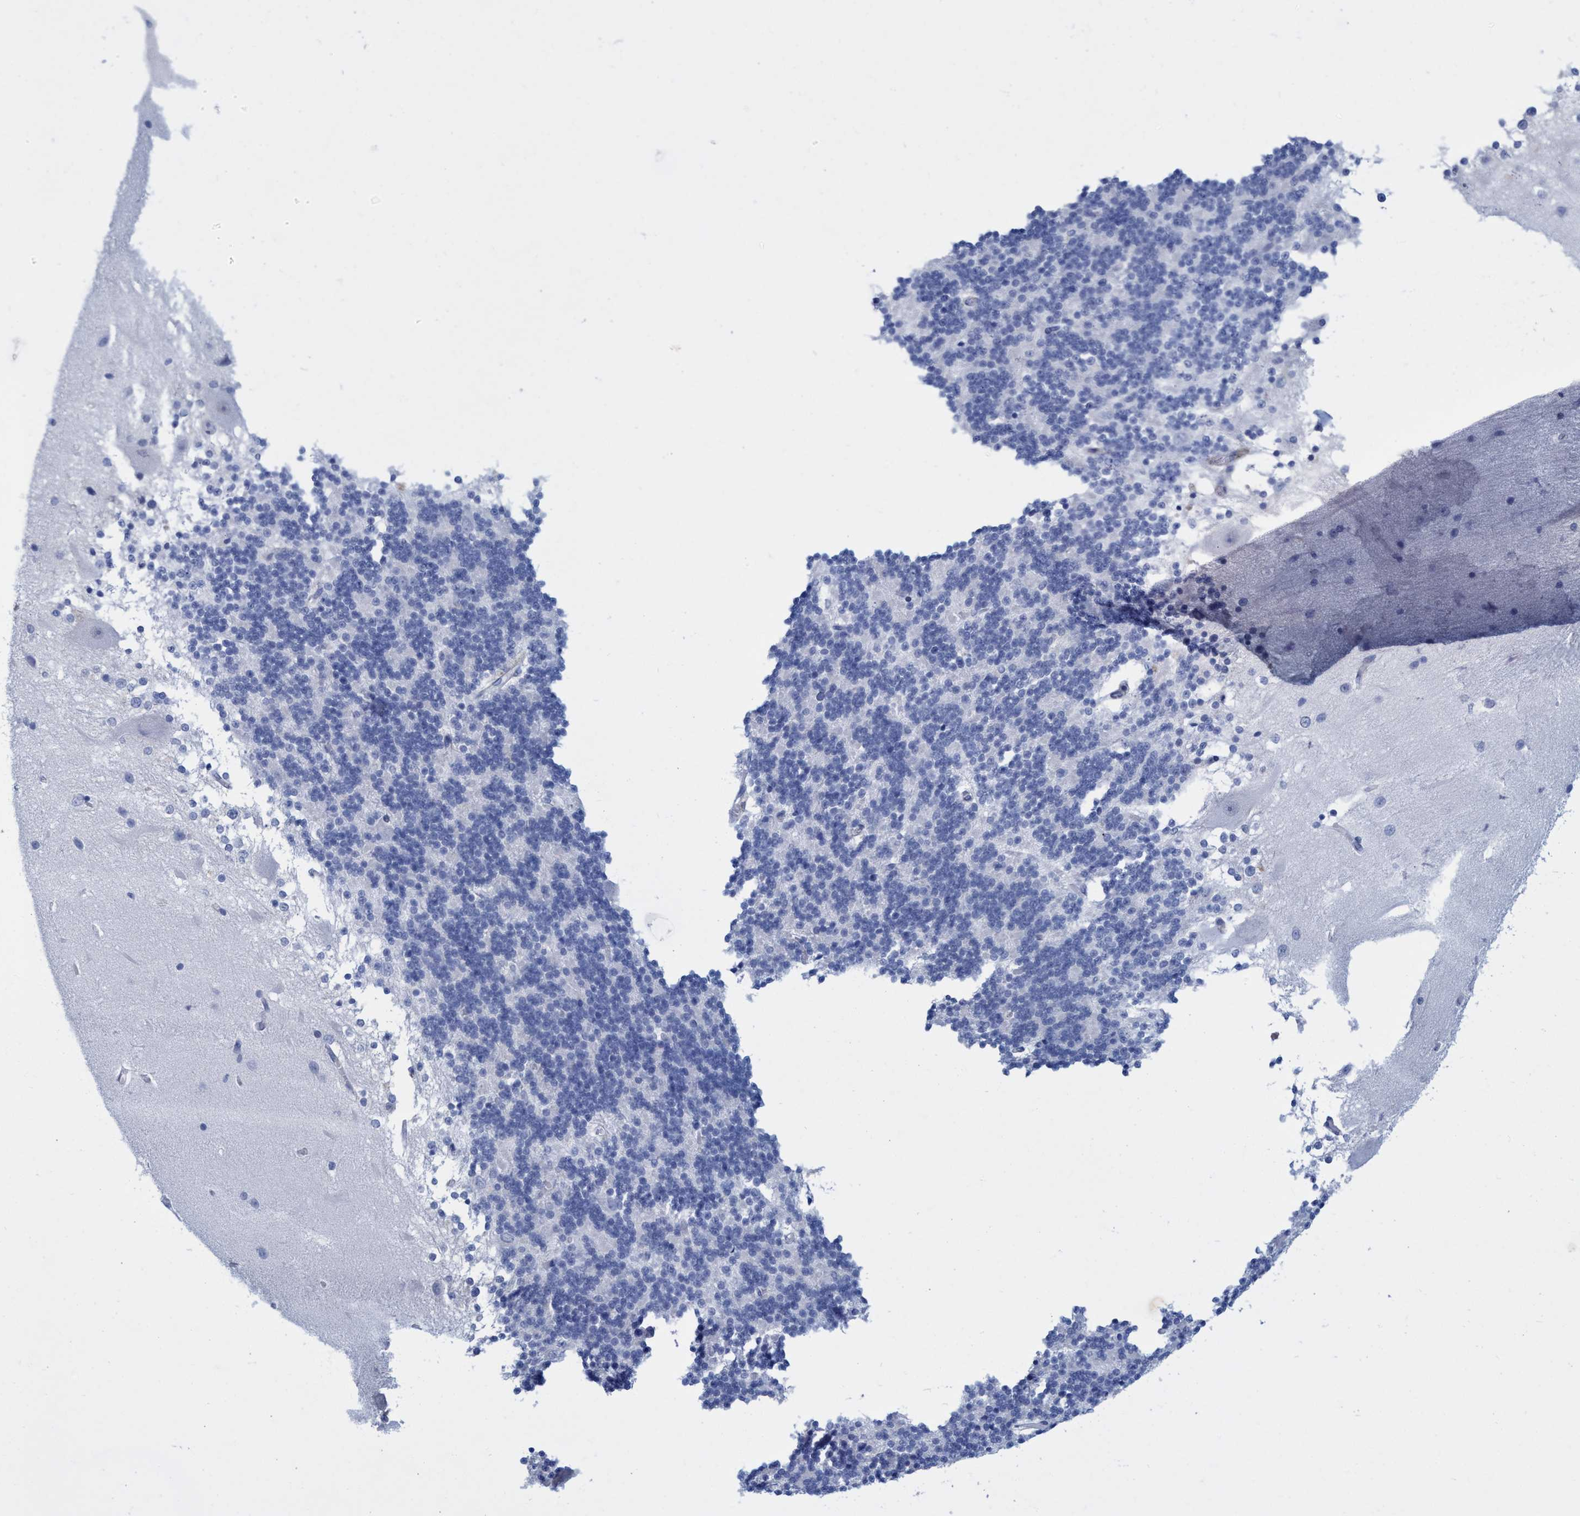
{"staining": {"intensity": "negative", "quantity": "none", "location": "none"}, "tissue": "cerebellum", "cell_type": "Cells in granular layer", "image_type": "normal", "snomed": [{"axis": "morphology", "description": "Normal tissue, NOS"}, {"axis": "topography", "description": "Cerebellum"}], "caption": "This is a photomicrograph of IHC staining of benign cerebellum, which shows no expression in cells in granular layer. (Stains: DAB IHC with hematoxylin counter stain, Microscopy: brightfield microscopy at high magnification).", "gene": "R3HCC1", "patient": {"sex": "female", "age": 54}}